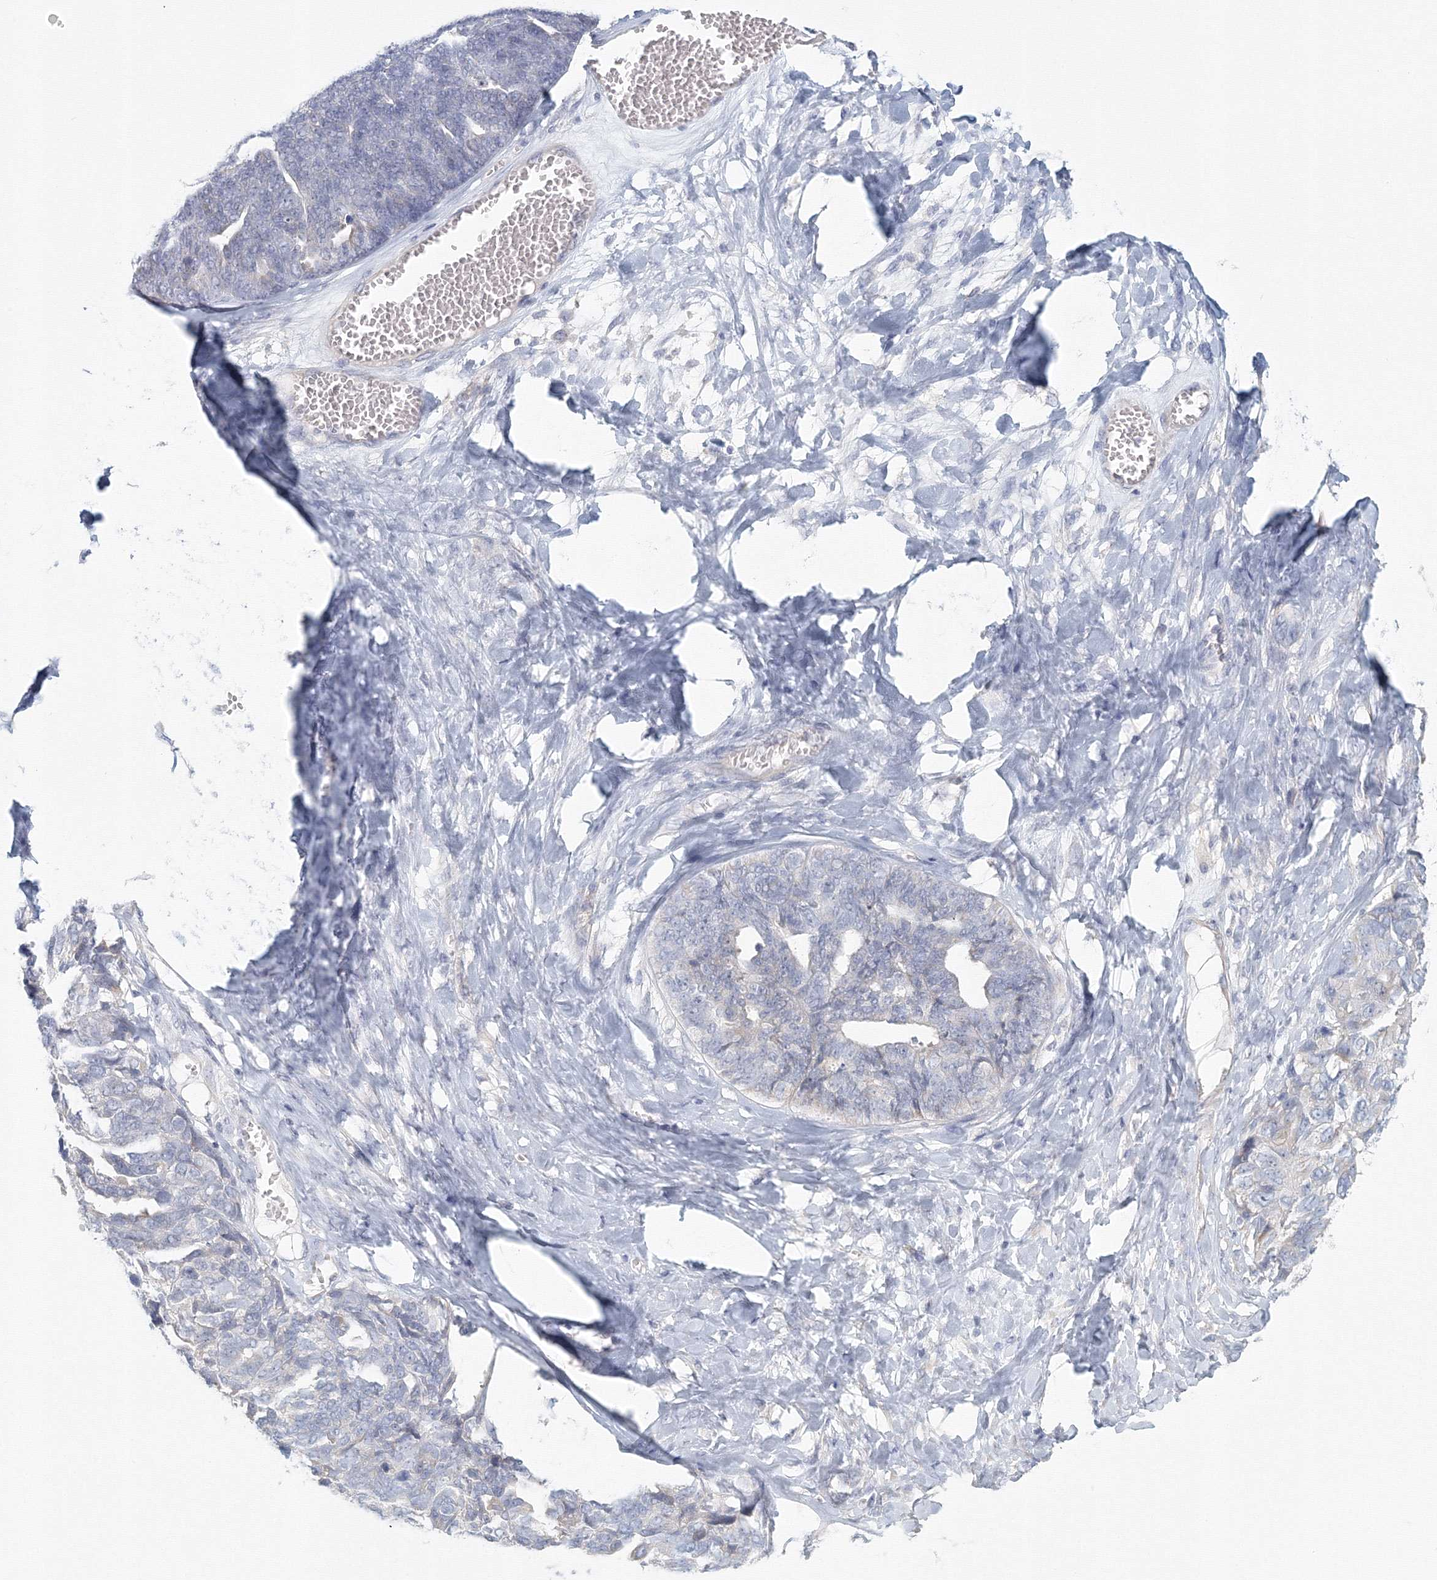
{"staining": {"intensity": "negative", "quantity": "none", "location": "none"}, "tissue": "ovarian cancer", "cell_type": "Tumor cells", "image_type": "cancer", "snomed": [{"axis": "morphology", "description": "Cystadenocarcinoma, serous, NOS"}, {"axis": "topography", "description": "Ovary"}], "caption": "A histopathology image of human serous cystadenocarcinoma (ovarian) is negative for staining in tumor cells. (IHC, brightfield microscopy, high magnification).", "gene": "TACC2", "patient": {"sex": "female", "age": 79}}